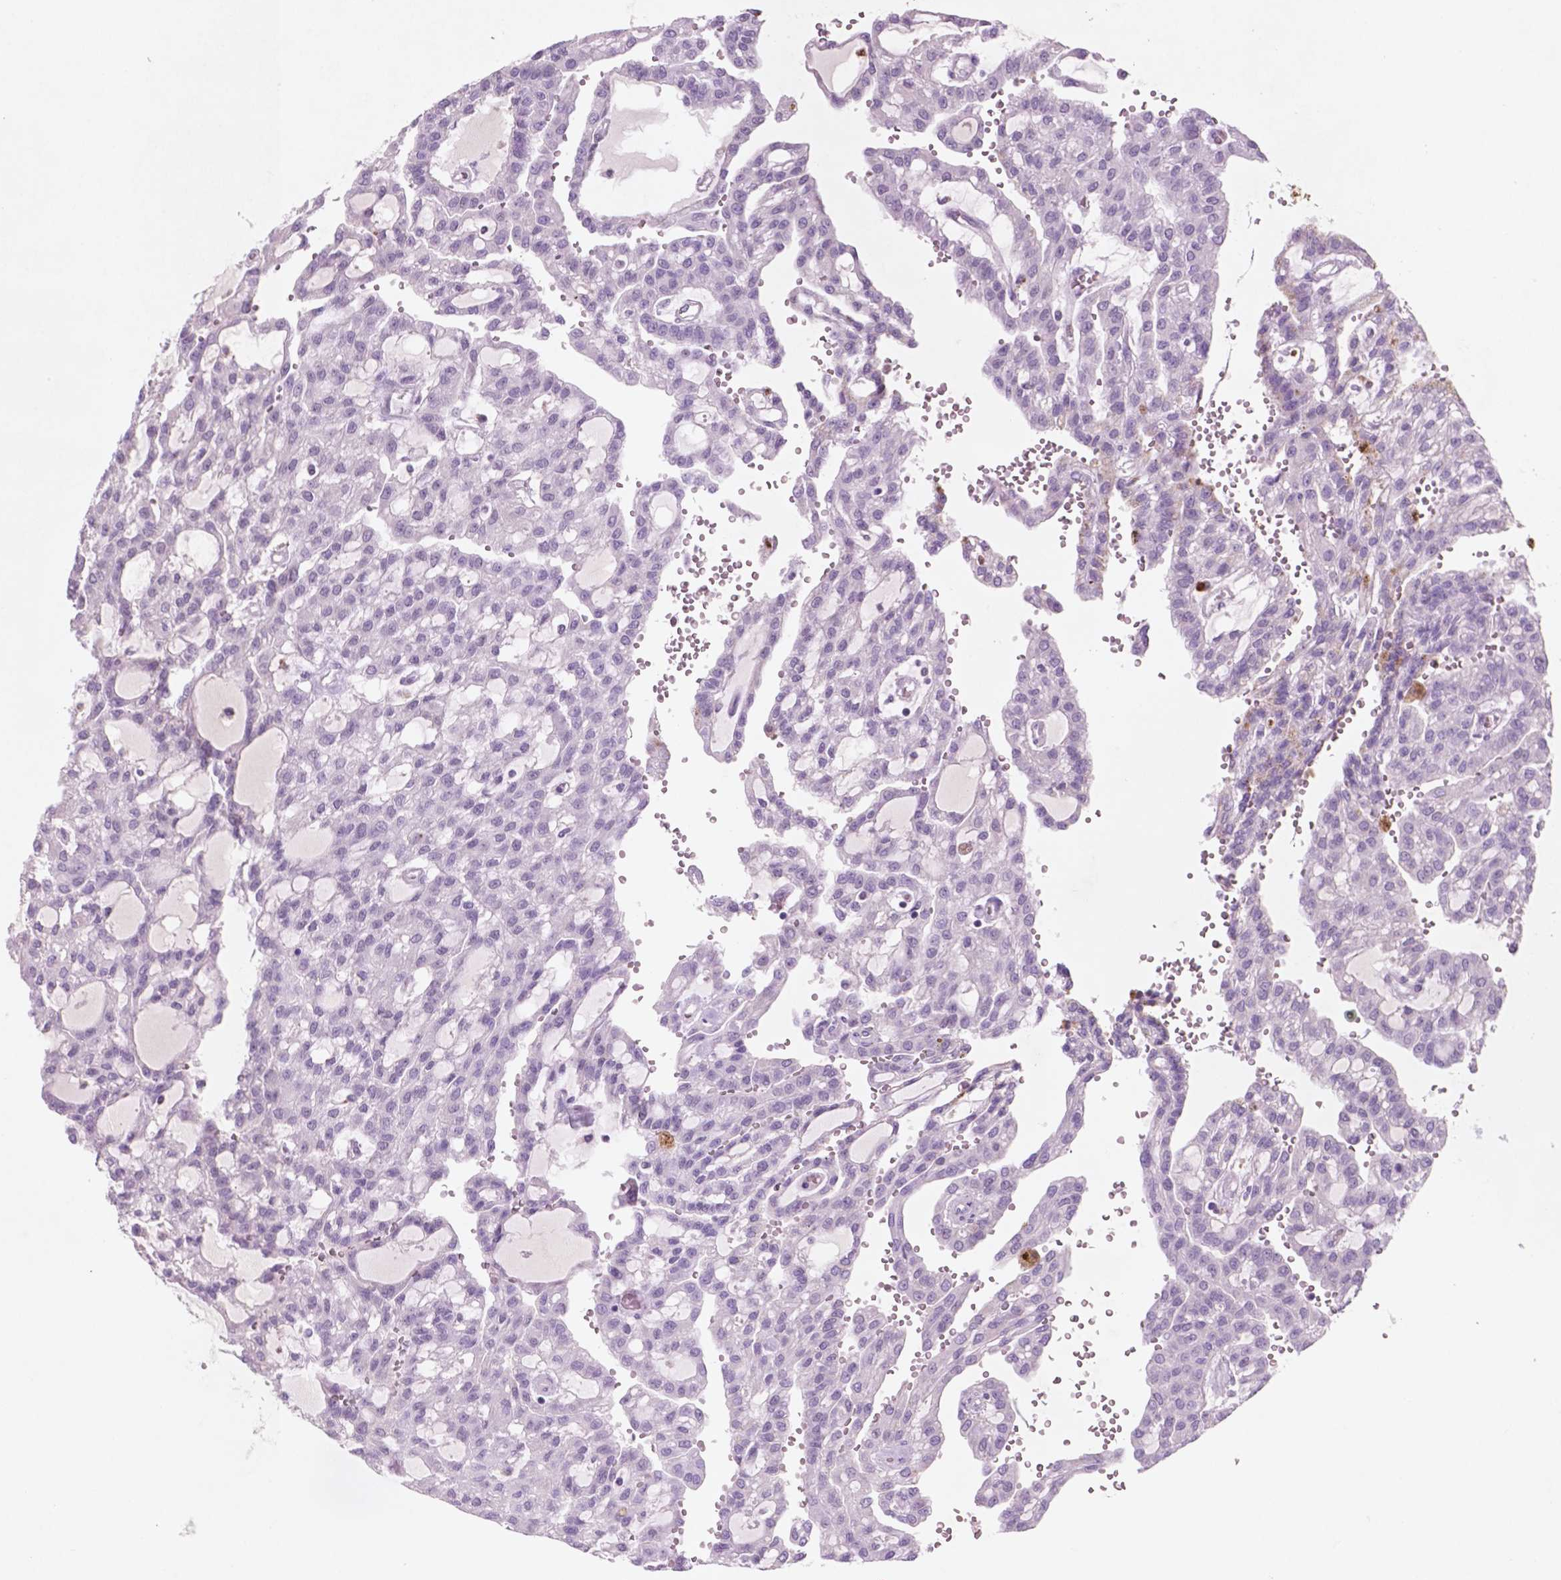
{"staining": {"intensity": "negative", "quantity": "none", "location": "none"}, "tissue": "renal cancer", "cell_type": "Tumor cells", "image_type": "cancer", "snomed": [{"axis": "morphology", "description": "Adenocarcinoma, NOS"}, {"axis": "topography", "description": "Kidney"}], "caption": "The immunohistochemistry (IHC) micrograph has no significant positivity in tumor cells of renal adenocarcinoma tissue.", "gene": "CTR9", "patient": {"sex": "male", "age": 63}}